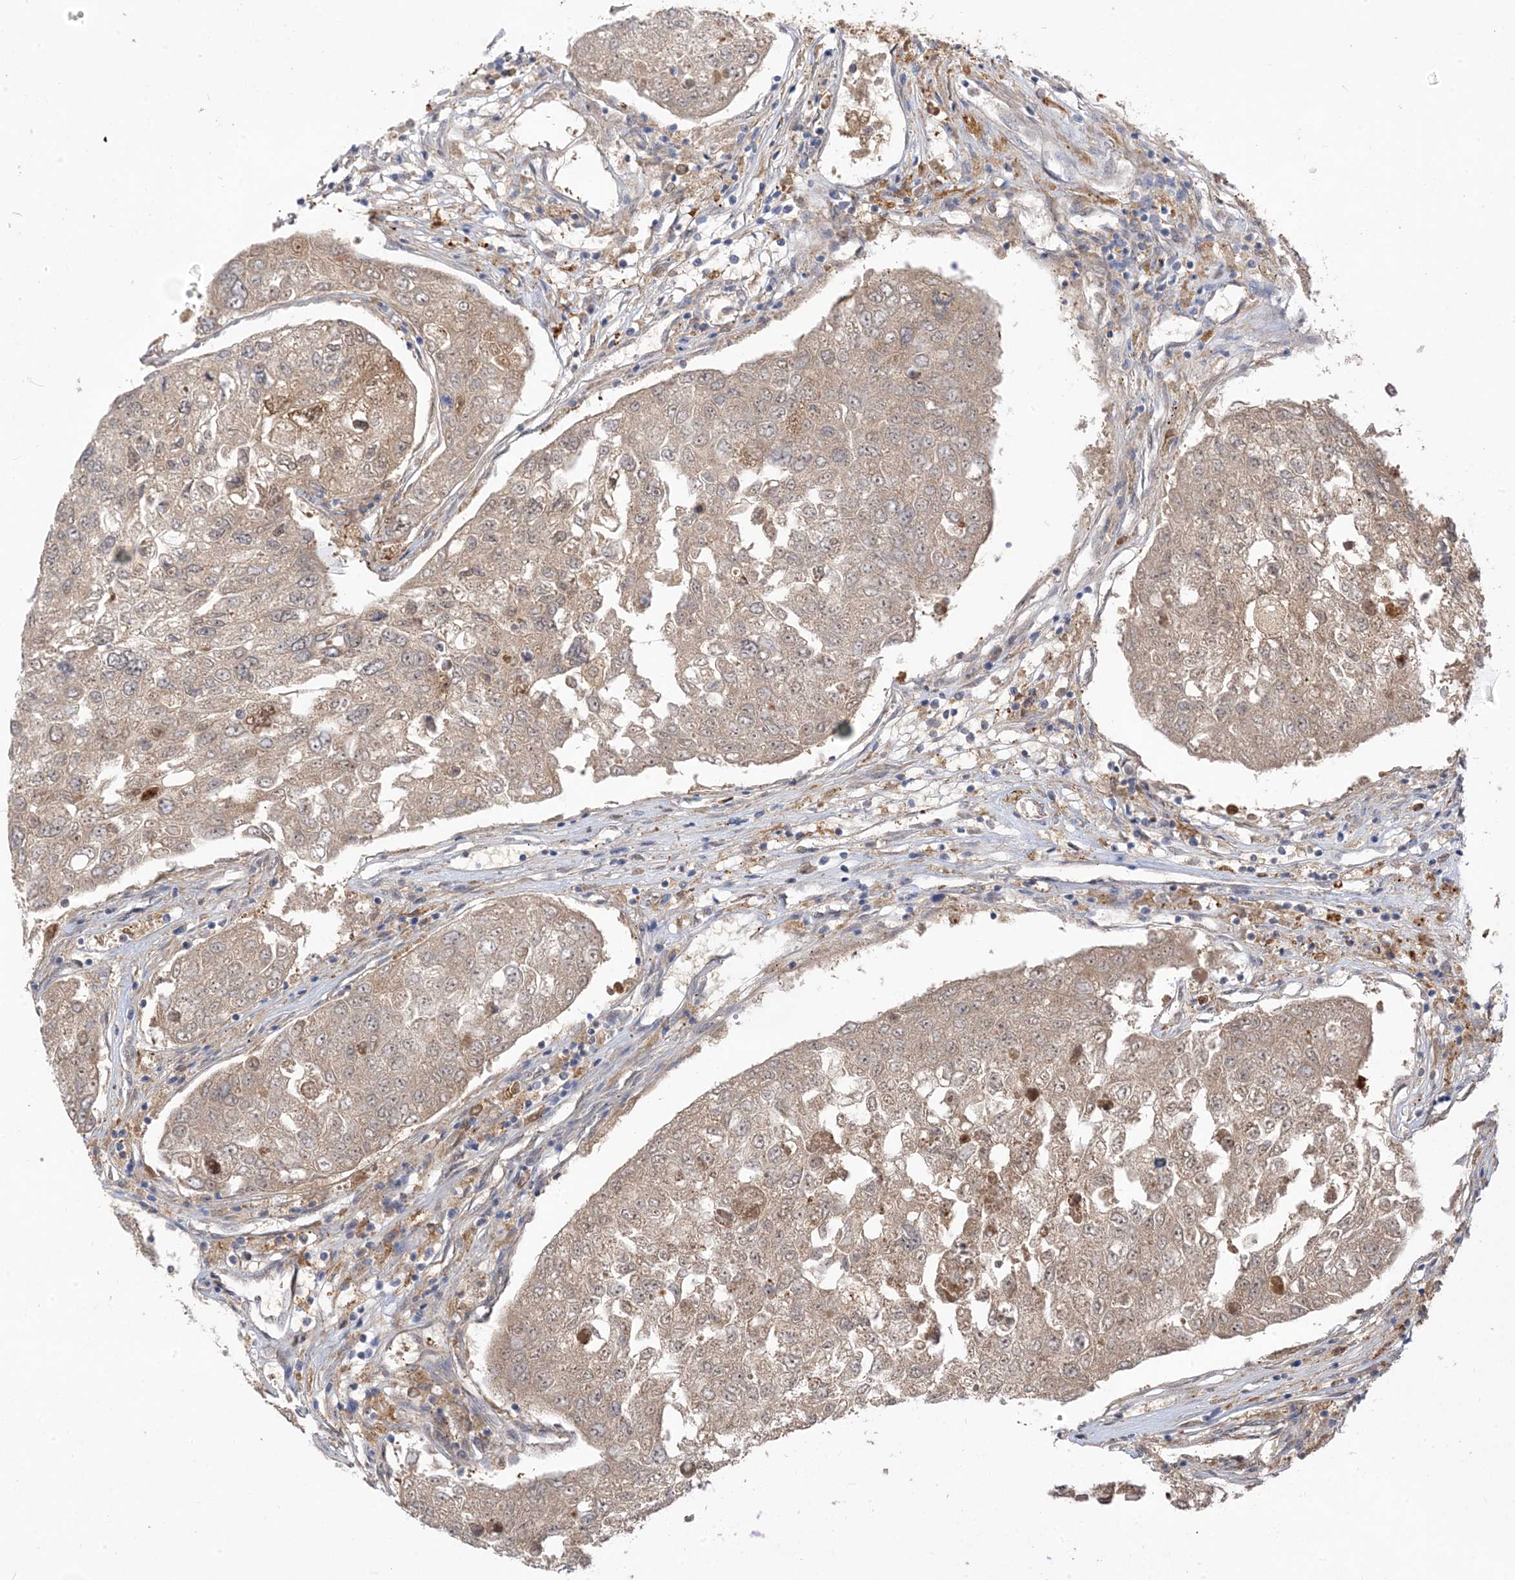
{"staining": {"intensity": "weak", "quantity": "25%-75%", "location": "cytoplasmic/membranous,nuclear"}, "tissue": "urothelial cancer", "cell_type": "Tumor cells", "image_type": "cancer", "snomed": [{"axis": "morphology", "description": "Urothelial carcinoma, High grade"}, {"axis": "topography", "description": "Lymph node"}, {"axis": "topography", "description": "Urinary bladder"}], "caption": "IHC micrograph of human high-grade urothelial carcinoma stained for a protein (brown), which exhibits low levels of weak cytoplasmic/membranous and nuclear expression in approximately 25%-75% of tumor cells.", "gene": "NAGK", "patient": {"sex": "male", "age": 51}}